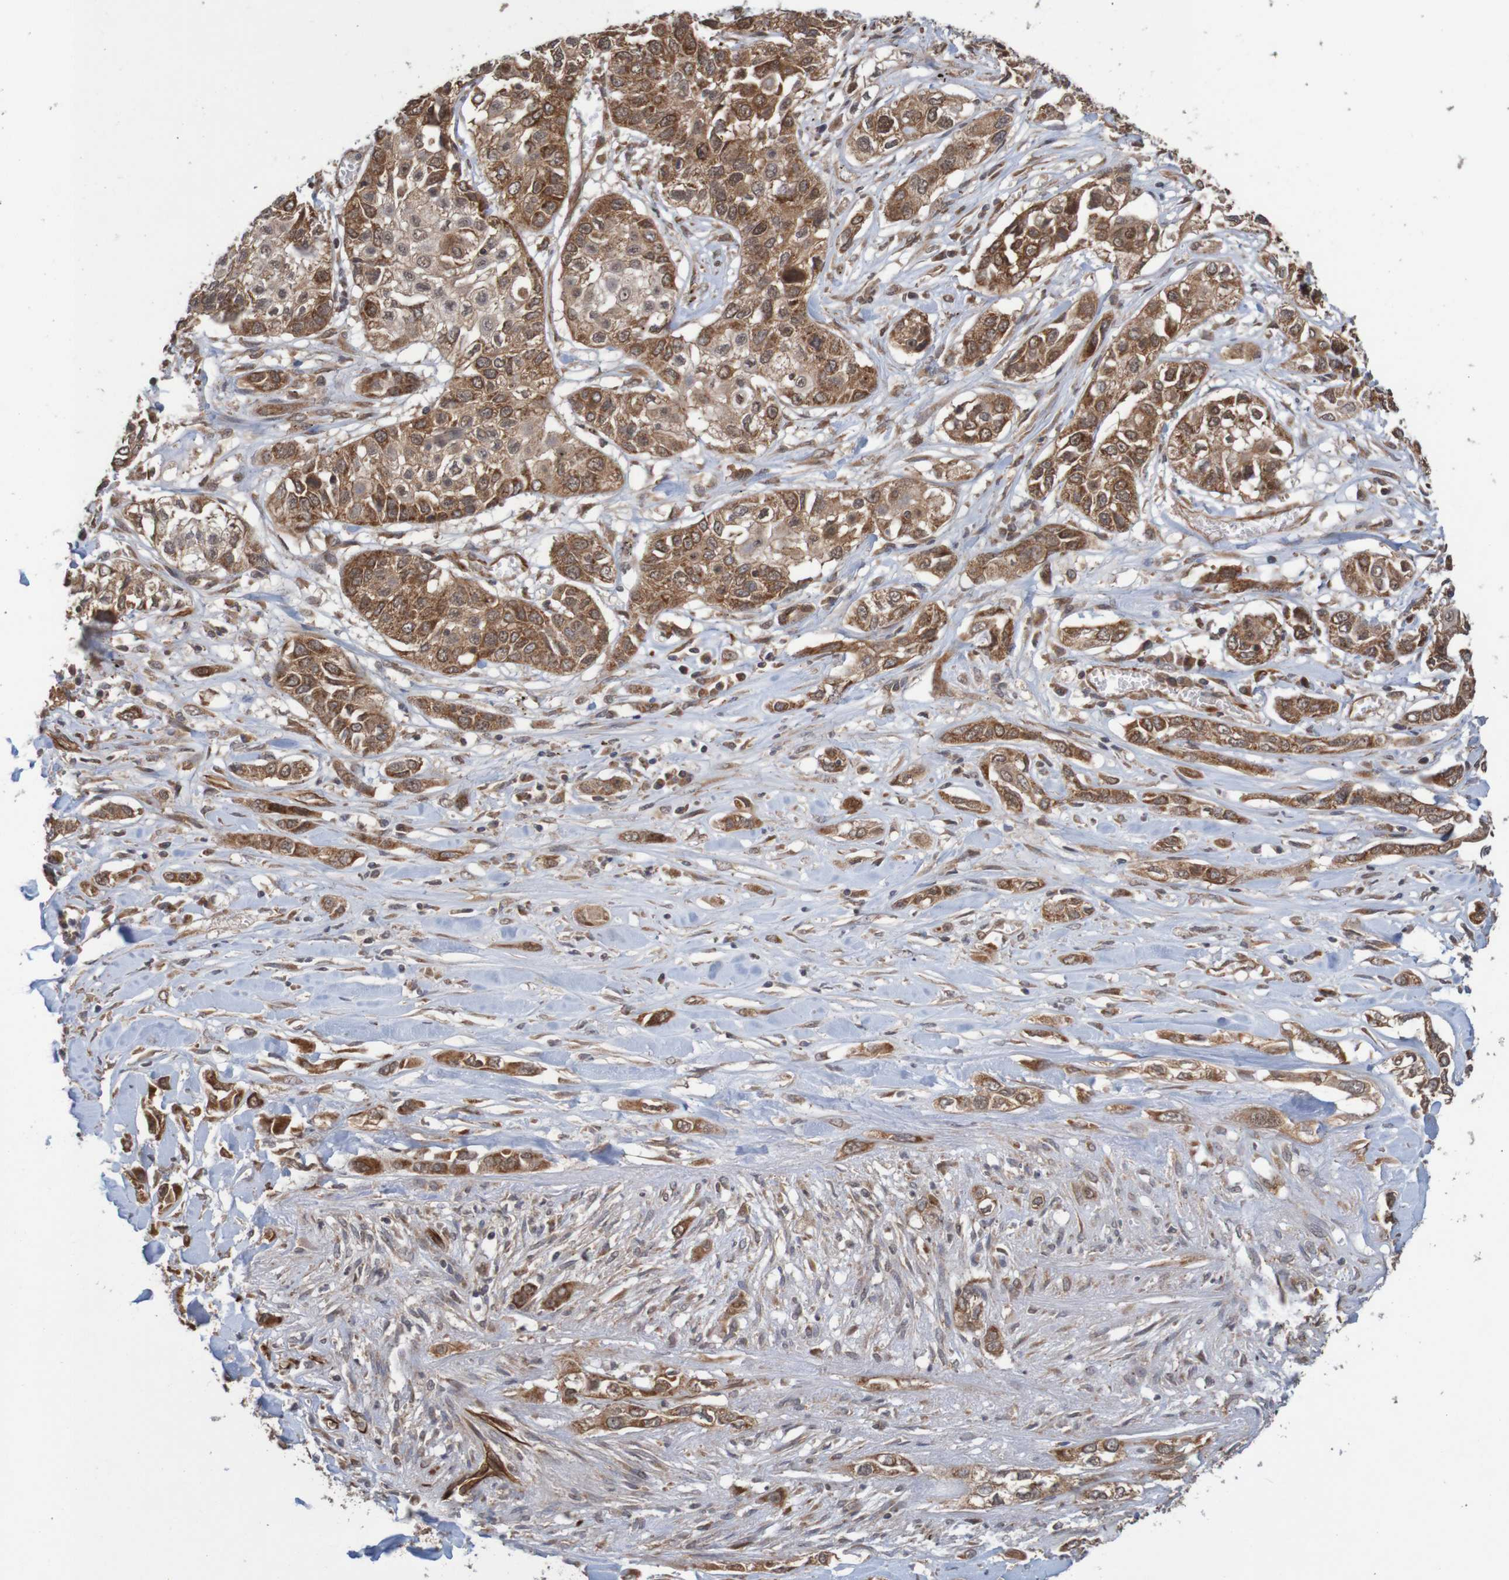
{"staining": {"intensity": "strong", "quantity": ">75%", "location": "cytoplasmic/membranous"}, "tissue": "lung cancer", "cell_type": "Tumor cells", "image_type": "cancer", "snomed": [{"axis": "morphology", "description": "Squamous cell carcinoma, NOS"}, {"axis": "topography", "description": "Lung"}], "caption": "Tumor cells exhibit high levels of strong cytoplasmic/membranous expression in about >75% of cells in human squamous cell carcinoma (lung). The staining was performed using DAB to visualize the protein expression in brown, while the nuclei were stained in blue with hematoxylin (Magnification: 20x).", "gene": "MRPL52", "patient": {"sex": "male", "age": 71}}